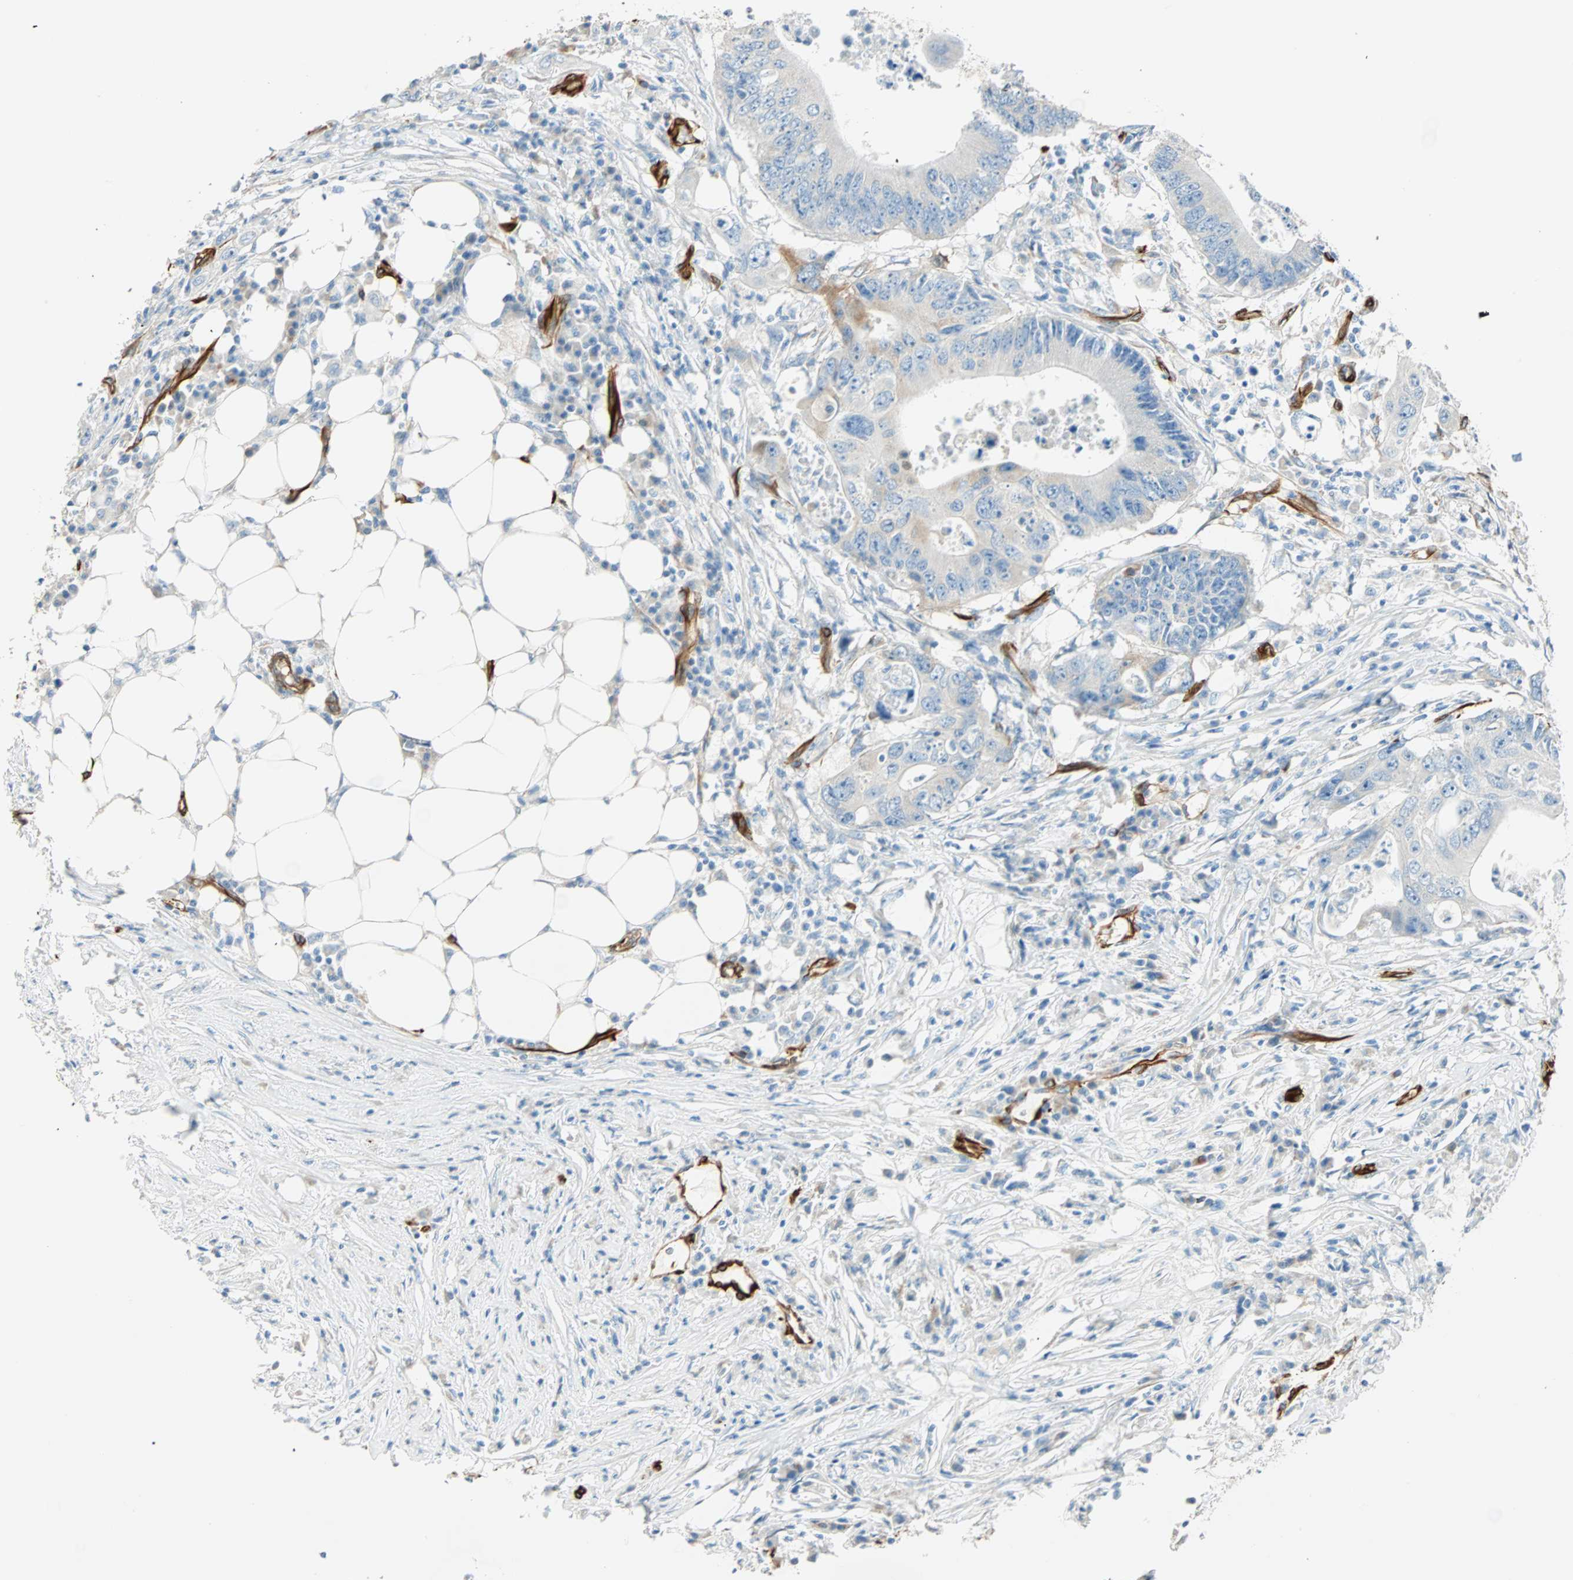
{"staining": {"intensity": "negative", "quantity": "none", "location": "none"}, "tissue": "colorectal cancer", "cell_type": "Tumor cells", "image_type": "cancer", "snomed": [{"axis": "morphology", "description": "Adenocarcinoma, NOS"}, {"axis": "topography", "description": "Colon"}], "caption": "Human colorectal adenocarcinoma stained for a protein using IHC displays no staining in tumor cells.", "gene": "NES", "patient": {"sex": "male", "age": 71}}